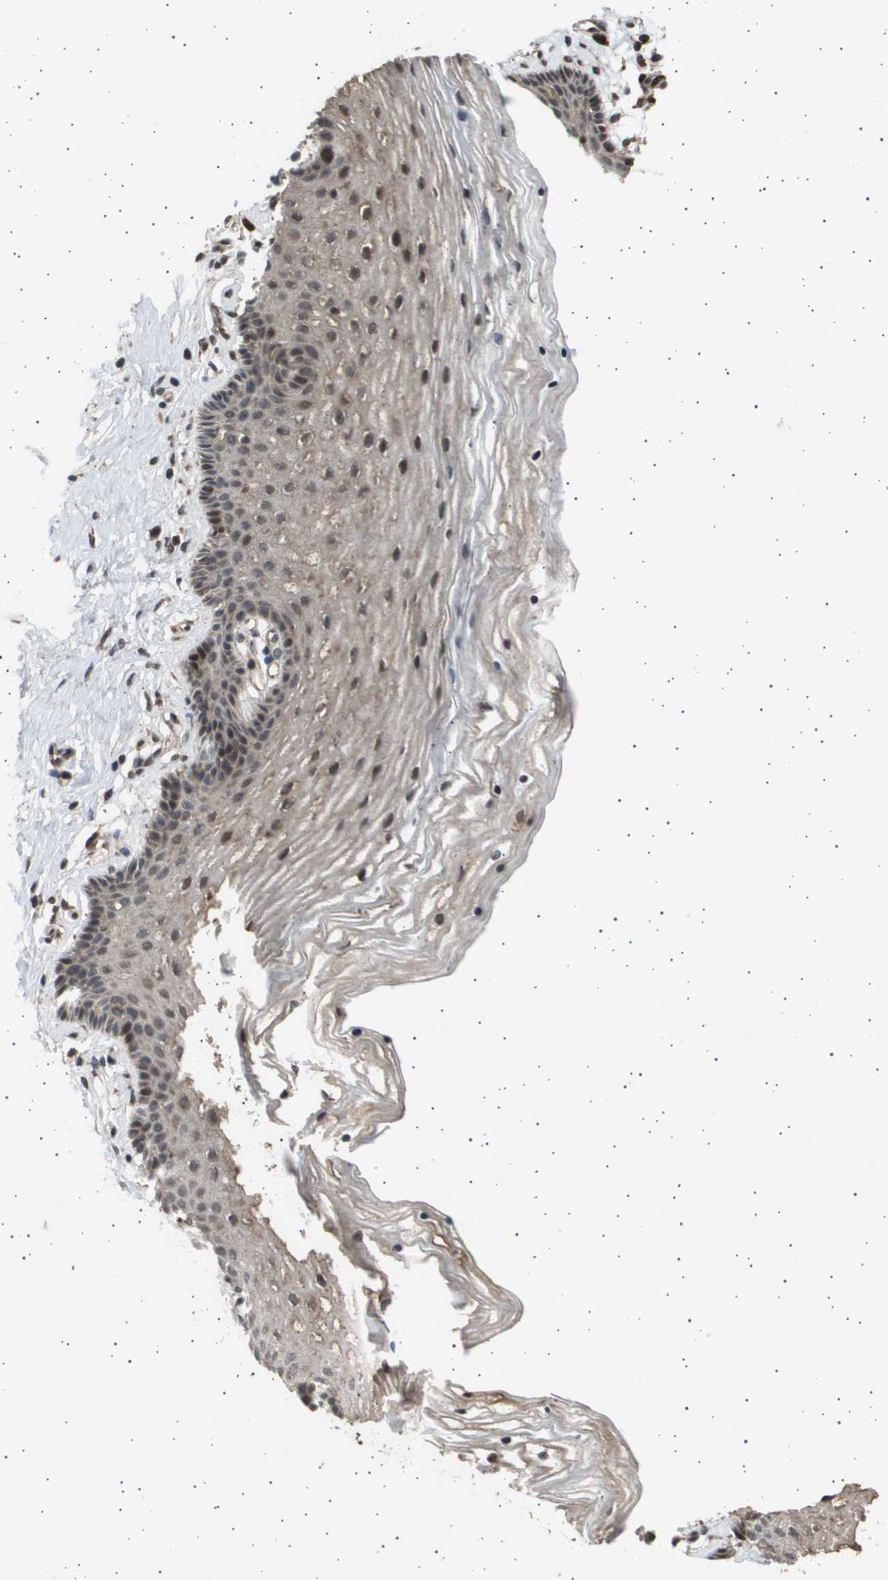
{"staining": {"intensity": "moderate", "quantity": ">75%", "location": "cytoplasmic/membranous,nuclear"}, "tissue": "vagina", "cell_type": "Squamous epithelial cells", "image_type": "normal", "snomed": [{"axis": "morphology", "description": "Normal tissue, NOS"}, {"axis": "topography", "description": "Vagina"}], "caption": "Moderate cytoplasmic/membranous,nuclear staining is appreciated in about >75% of squamous epithelial cells in benign vagina.", "gene": "TNRC6A", "patient": {"sex": "female", "age": 32}}